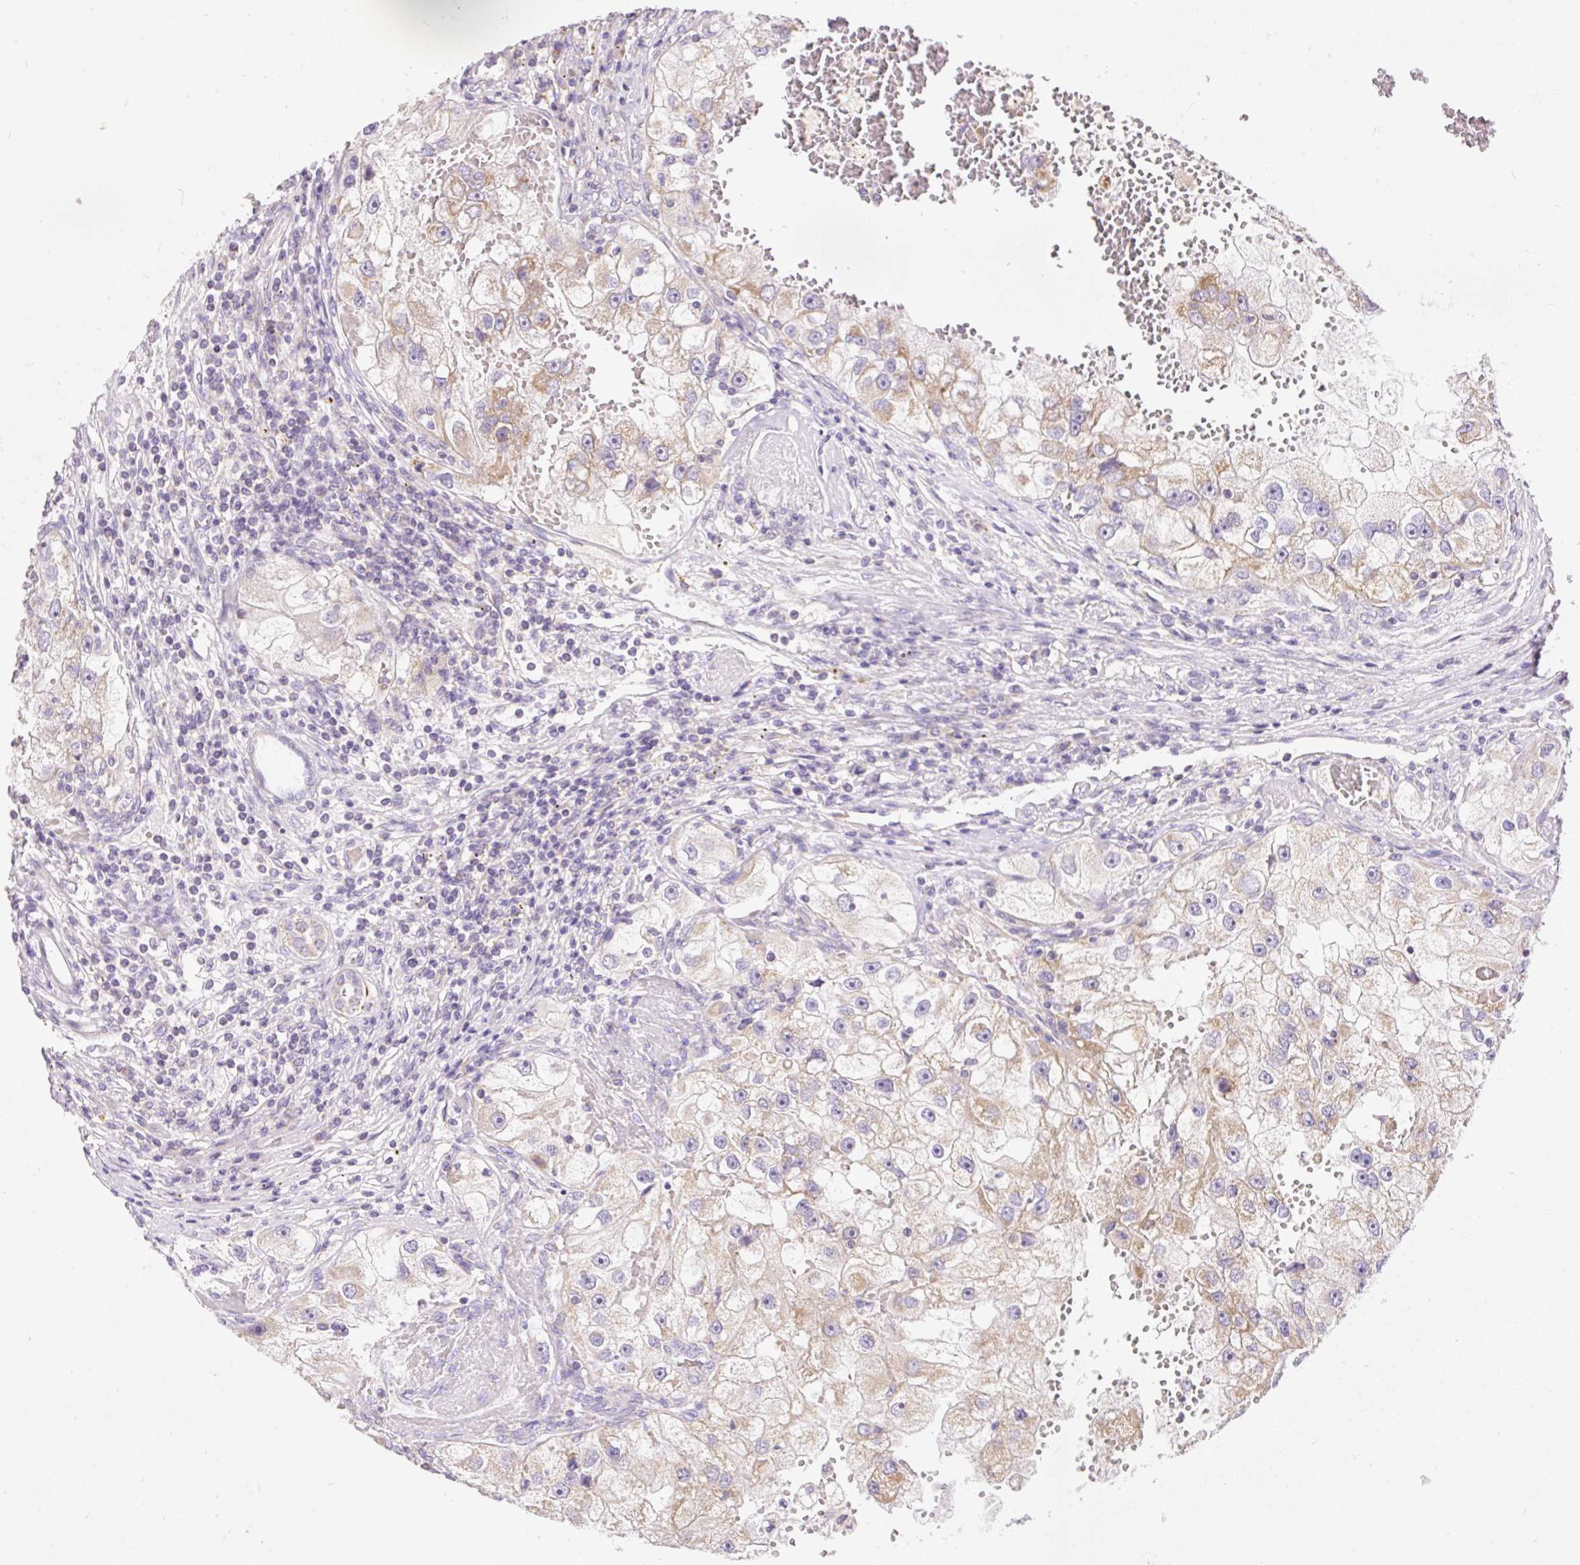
{"staining": {"intensity": "weak", "quantity": ">75%", "location": "cytoplasmic/membranous"}, "tissue": "renal cancer", "cell_type": "Tumor cells", "image_type": "cancer", "snomed": [{"axis": "morphology", "description": "Adenocarcinoma, NOS"}, {"axis": "topography", "description": "Kidney"}], "caption": "DAB (3,3'-diaminobenzidine) immunohistochemical staining of adenocarcinoma (renal) demonstrates weak cytoplasmic/membranous protein positivity in about >75% of tumor cells.", "gene": "PMAIP1", "patient": {"sex": "male", "age": 63}}